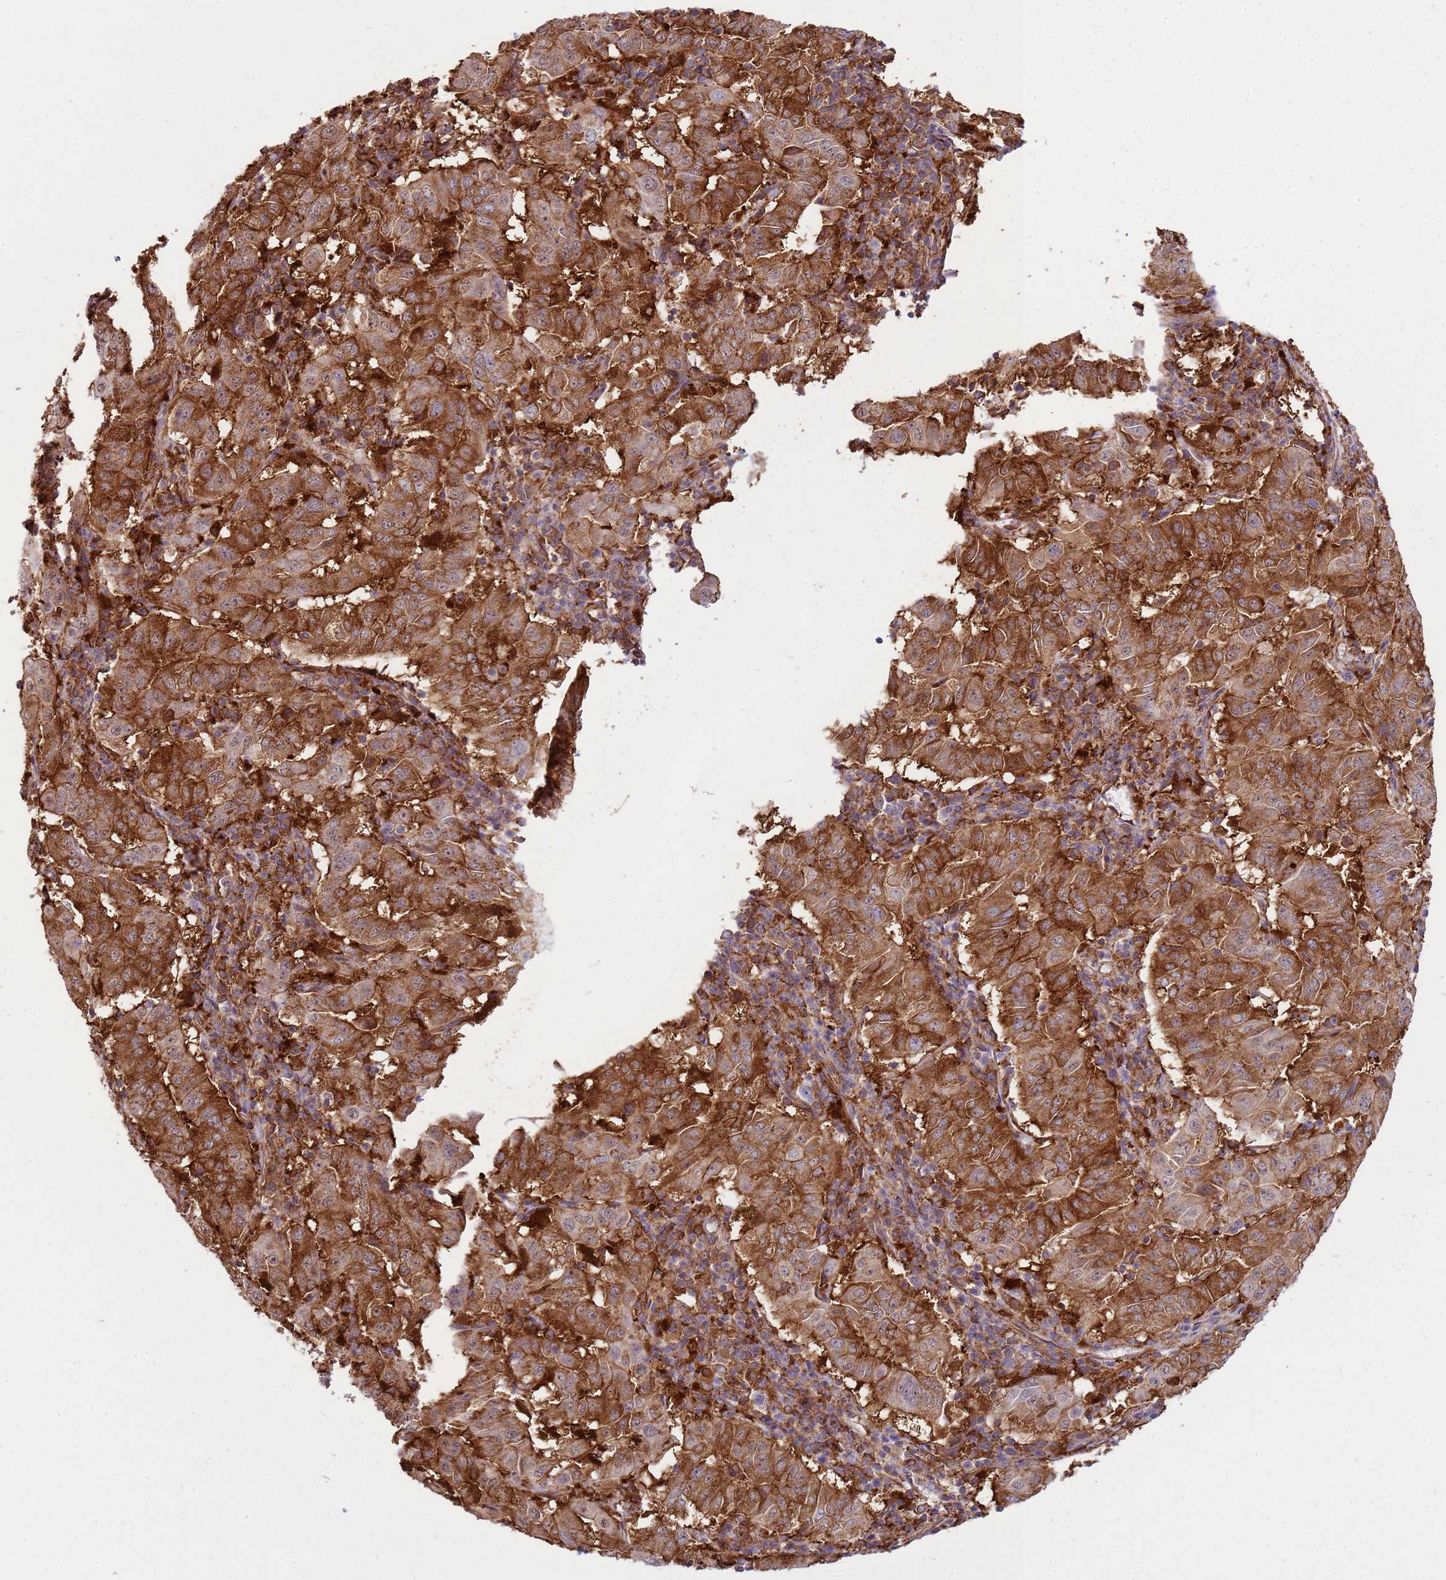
{"staining": {"intensity": "strong", "quantity": ">75%", "location": "cytoplasmic/membranous"}, "tissue": "pancreatic cancer", "cell_type": "Tumor cells", "image_type": "cancer", "snomed": [{"axis": "morphology", "description": "Adenocarcinoma, NOS"}, {"axis": "topography", "description": "Pancreas"}], "caption": "Tumor cells reveal strong cytoplasmic/membranous expression in approximately >75% of cells in pancreatic adenocarcinoma.", "gene": "GABRE", "patient": {"sex": "male", "age": 63}}